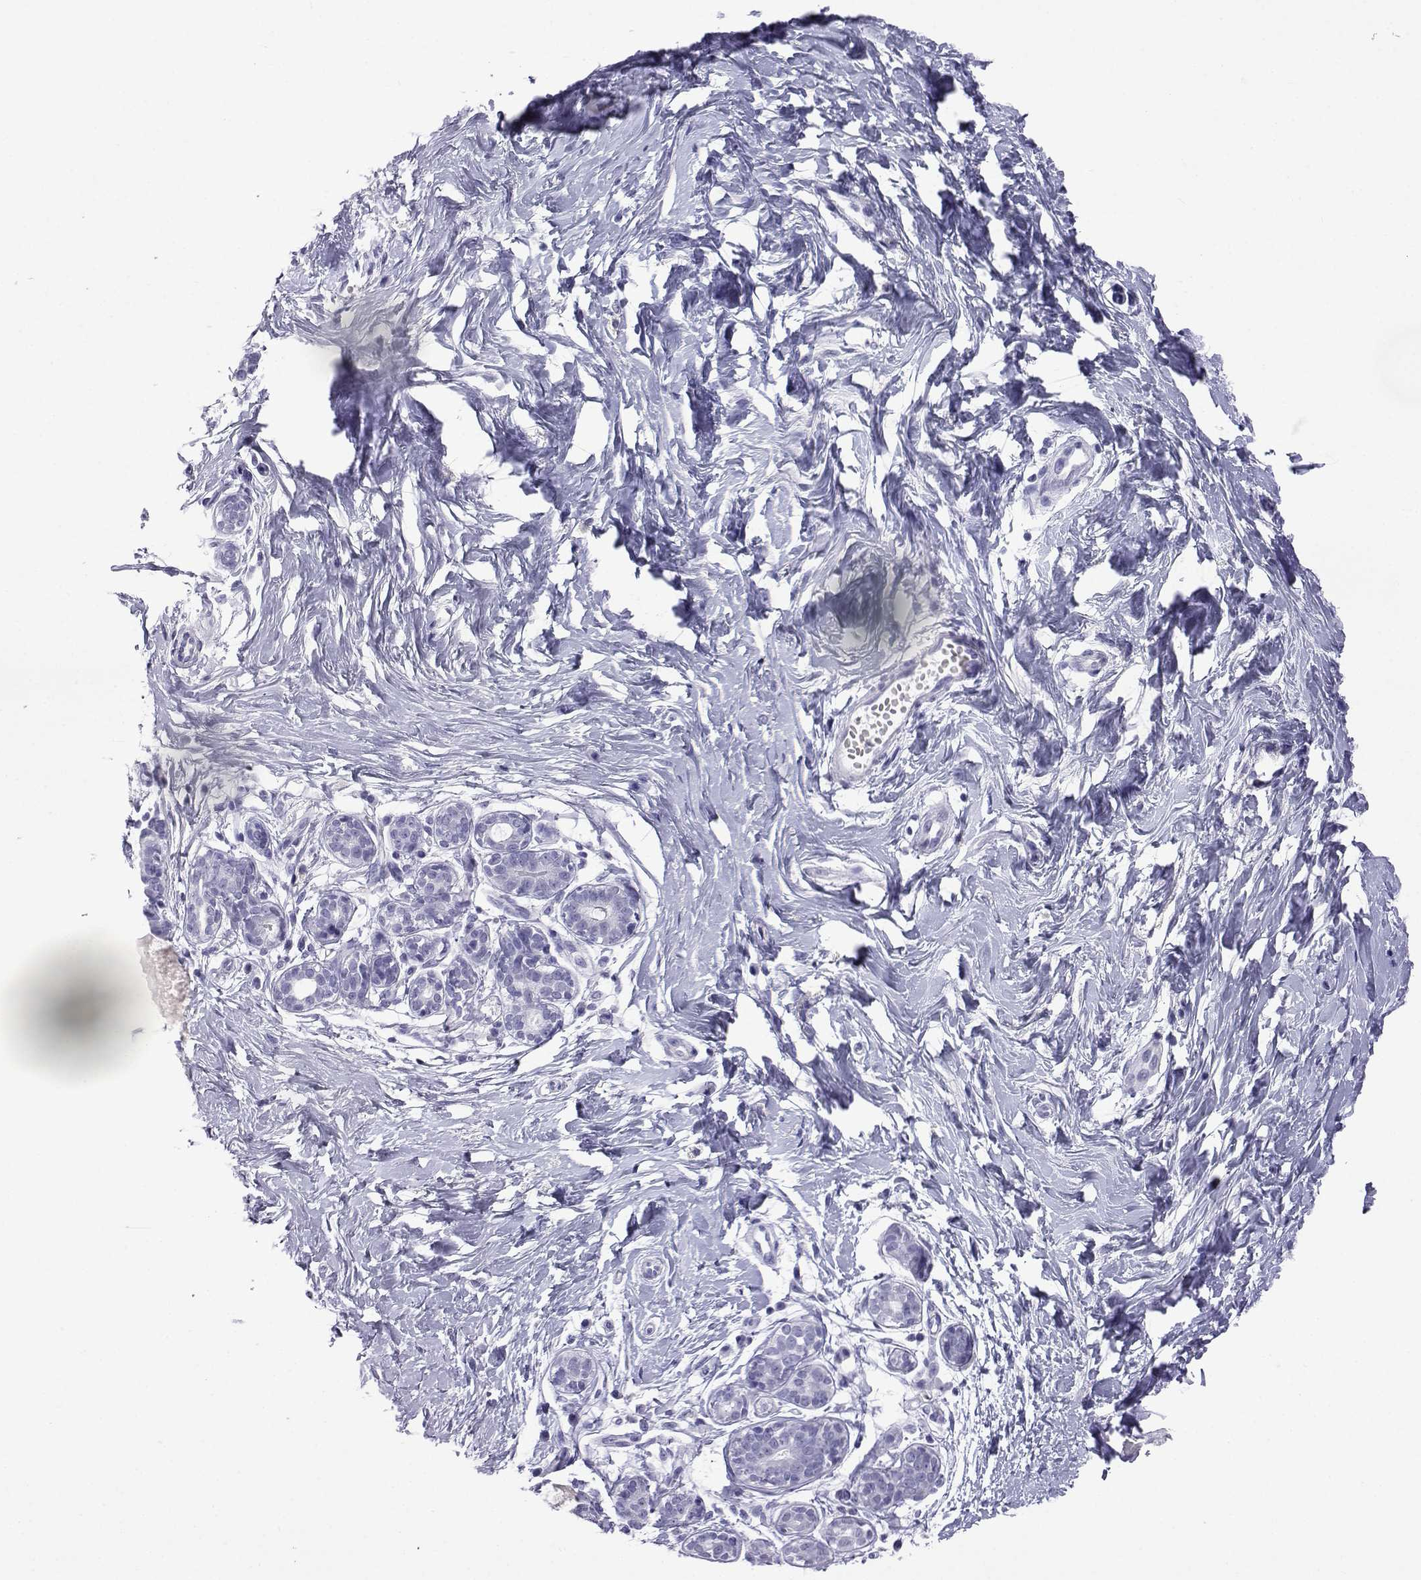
{"staining": {"intensity": "negative", "quantity": "none", "location": "none"}, "tissue": "breast", "cell_type": "Adipocytes", "image_type": "normal", "snomed": [{"axis": "morphology", "description": "Normal tissue, NOS"}, {"axis": "topography", "description": "Breast"}], "caption": "Immunohistochemistry (IHC) of normal breast displays no staining in adipocytes.", "gene": "ACTL7A", "patient": {"sex": "female", "age": 37}}